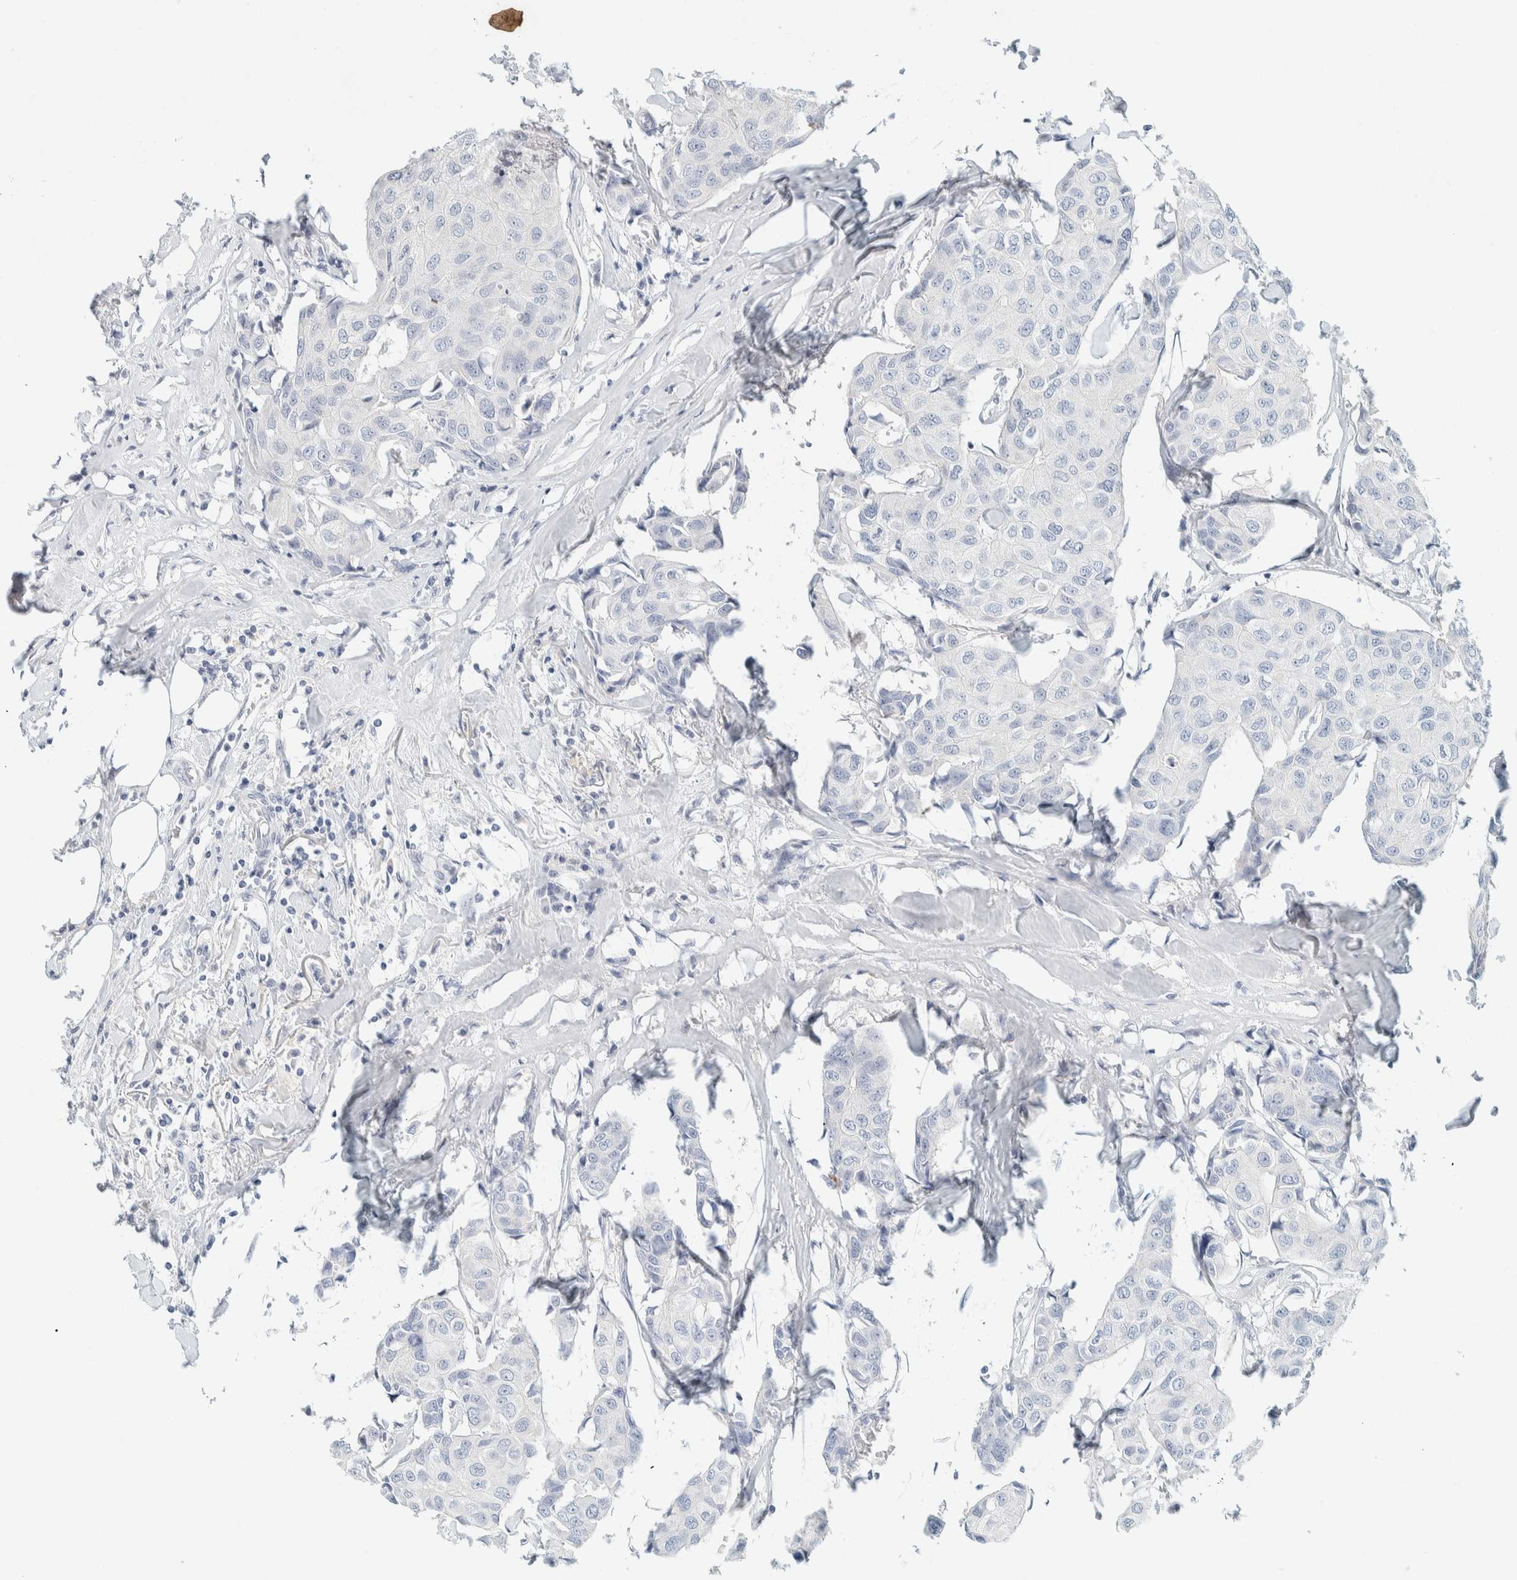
{"staining": {"intensity": "negative", "quantity": "none", "location": "none"}, "tissue": "breast cancer", "cell_type": "Tumor cells", "image_type": "cancer", "snomed": [{"axis": "morphology", "description": "Duct carcinoma"}, {"axis": "topography", "description": "Breast"}], "caption": "Photomicrograph shows no protein positivity in tumor cells of breast cancer tissue.", "gene": "ALOX12B", "patient": {"sex": "female", "age": 80}}